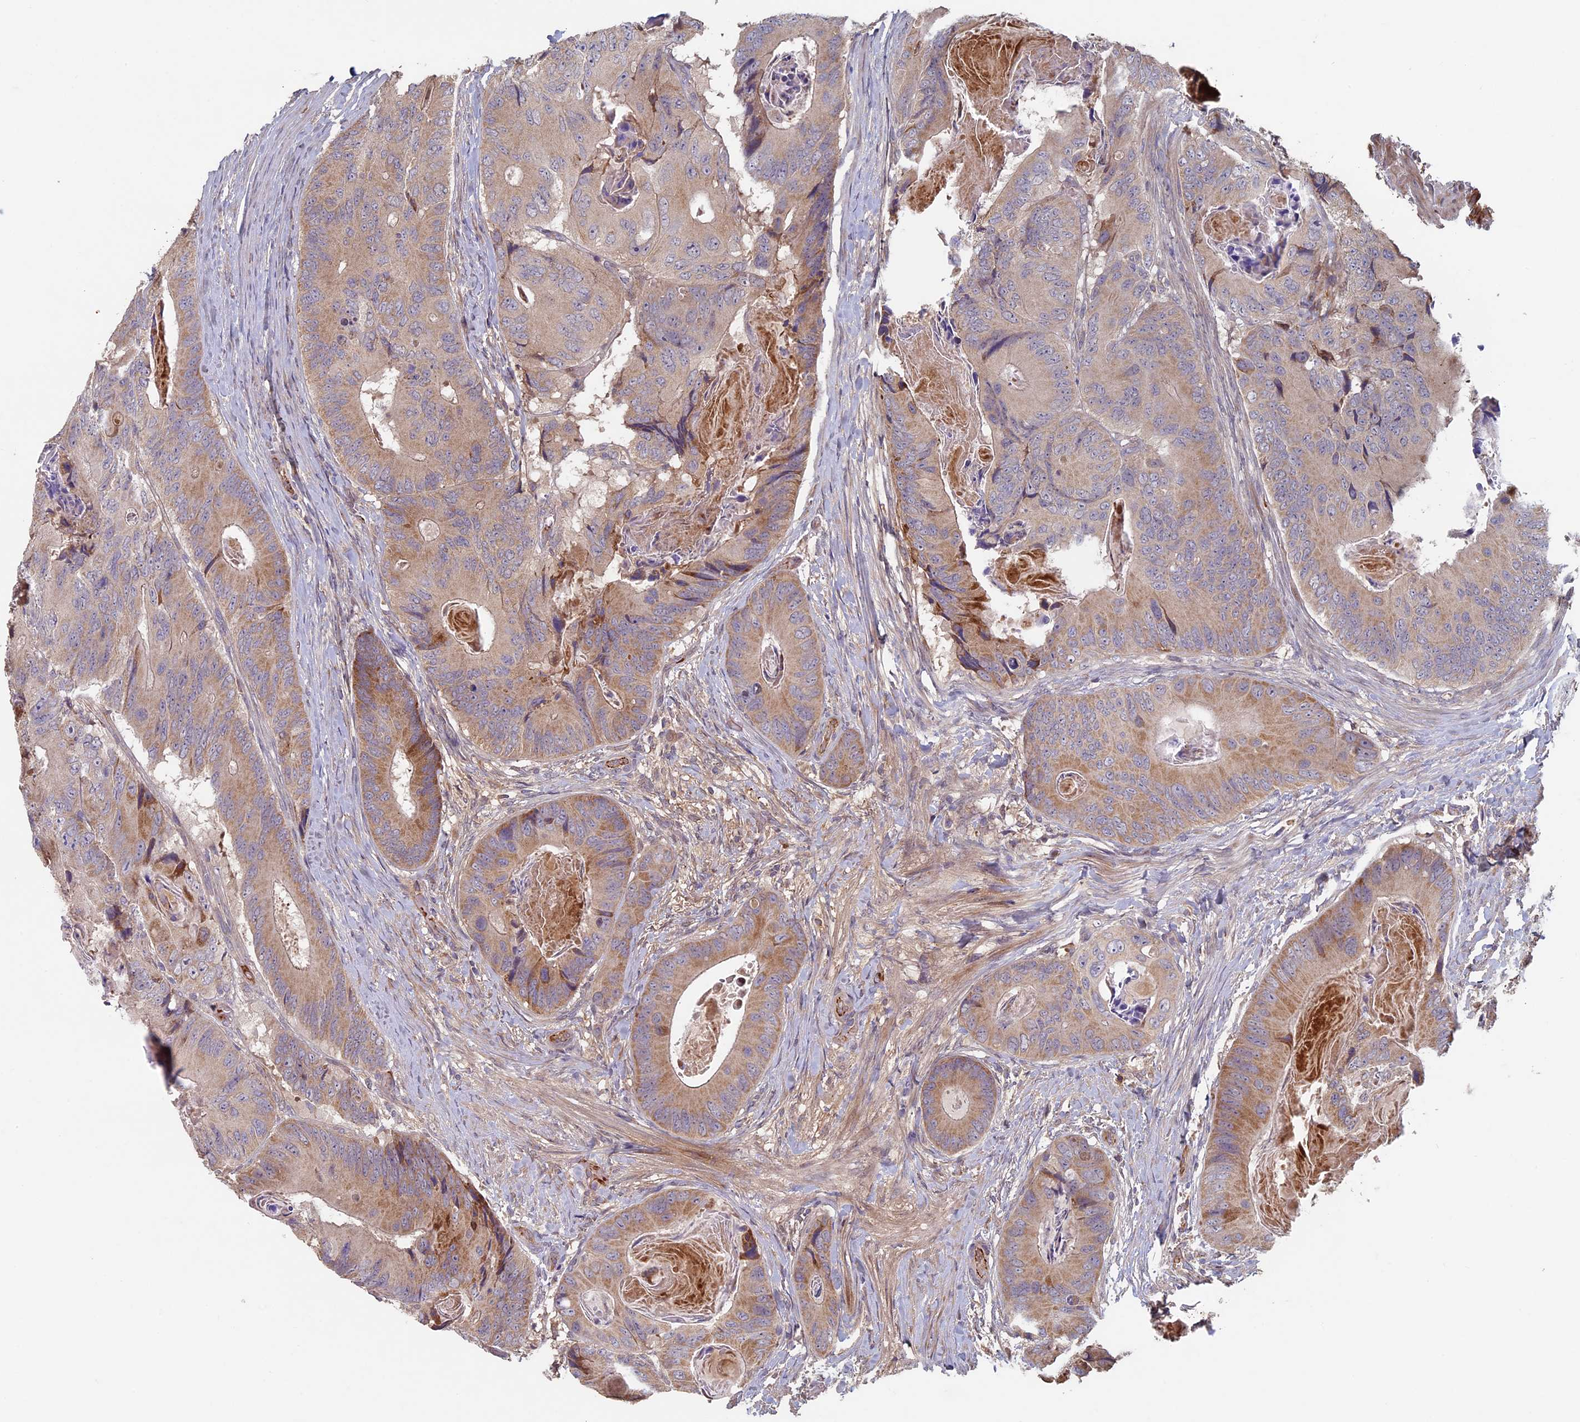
{"staining": {"intensity": "moderate", "quantity": "25%-75%", "location": "cytoplasmic/membranous"}, "tissue": "colorectal cancer", "cell_type": "Tumor cells", "image_type": "cancer", "snomed": [{"axis": "morphology", "description": "Adenocarcinoma, NOS"}, {"axis": "topography", "description": "Colon"}], "caption": "Immunohistochemical staining of adenocarcinoma (colorectal) displays moderate cytoplasmic/membranous protein positivity in approximately 25%-75% of tumor cells. The staining is performed using DAB brown chromogen to label protein expression. The nuclei are counter-stained blue using hematoxylin.", "gene": "RCCD1", "patient": {"sex": "male", "age": 84}}